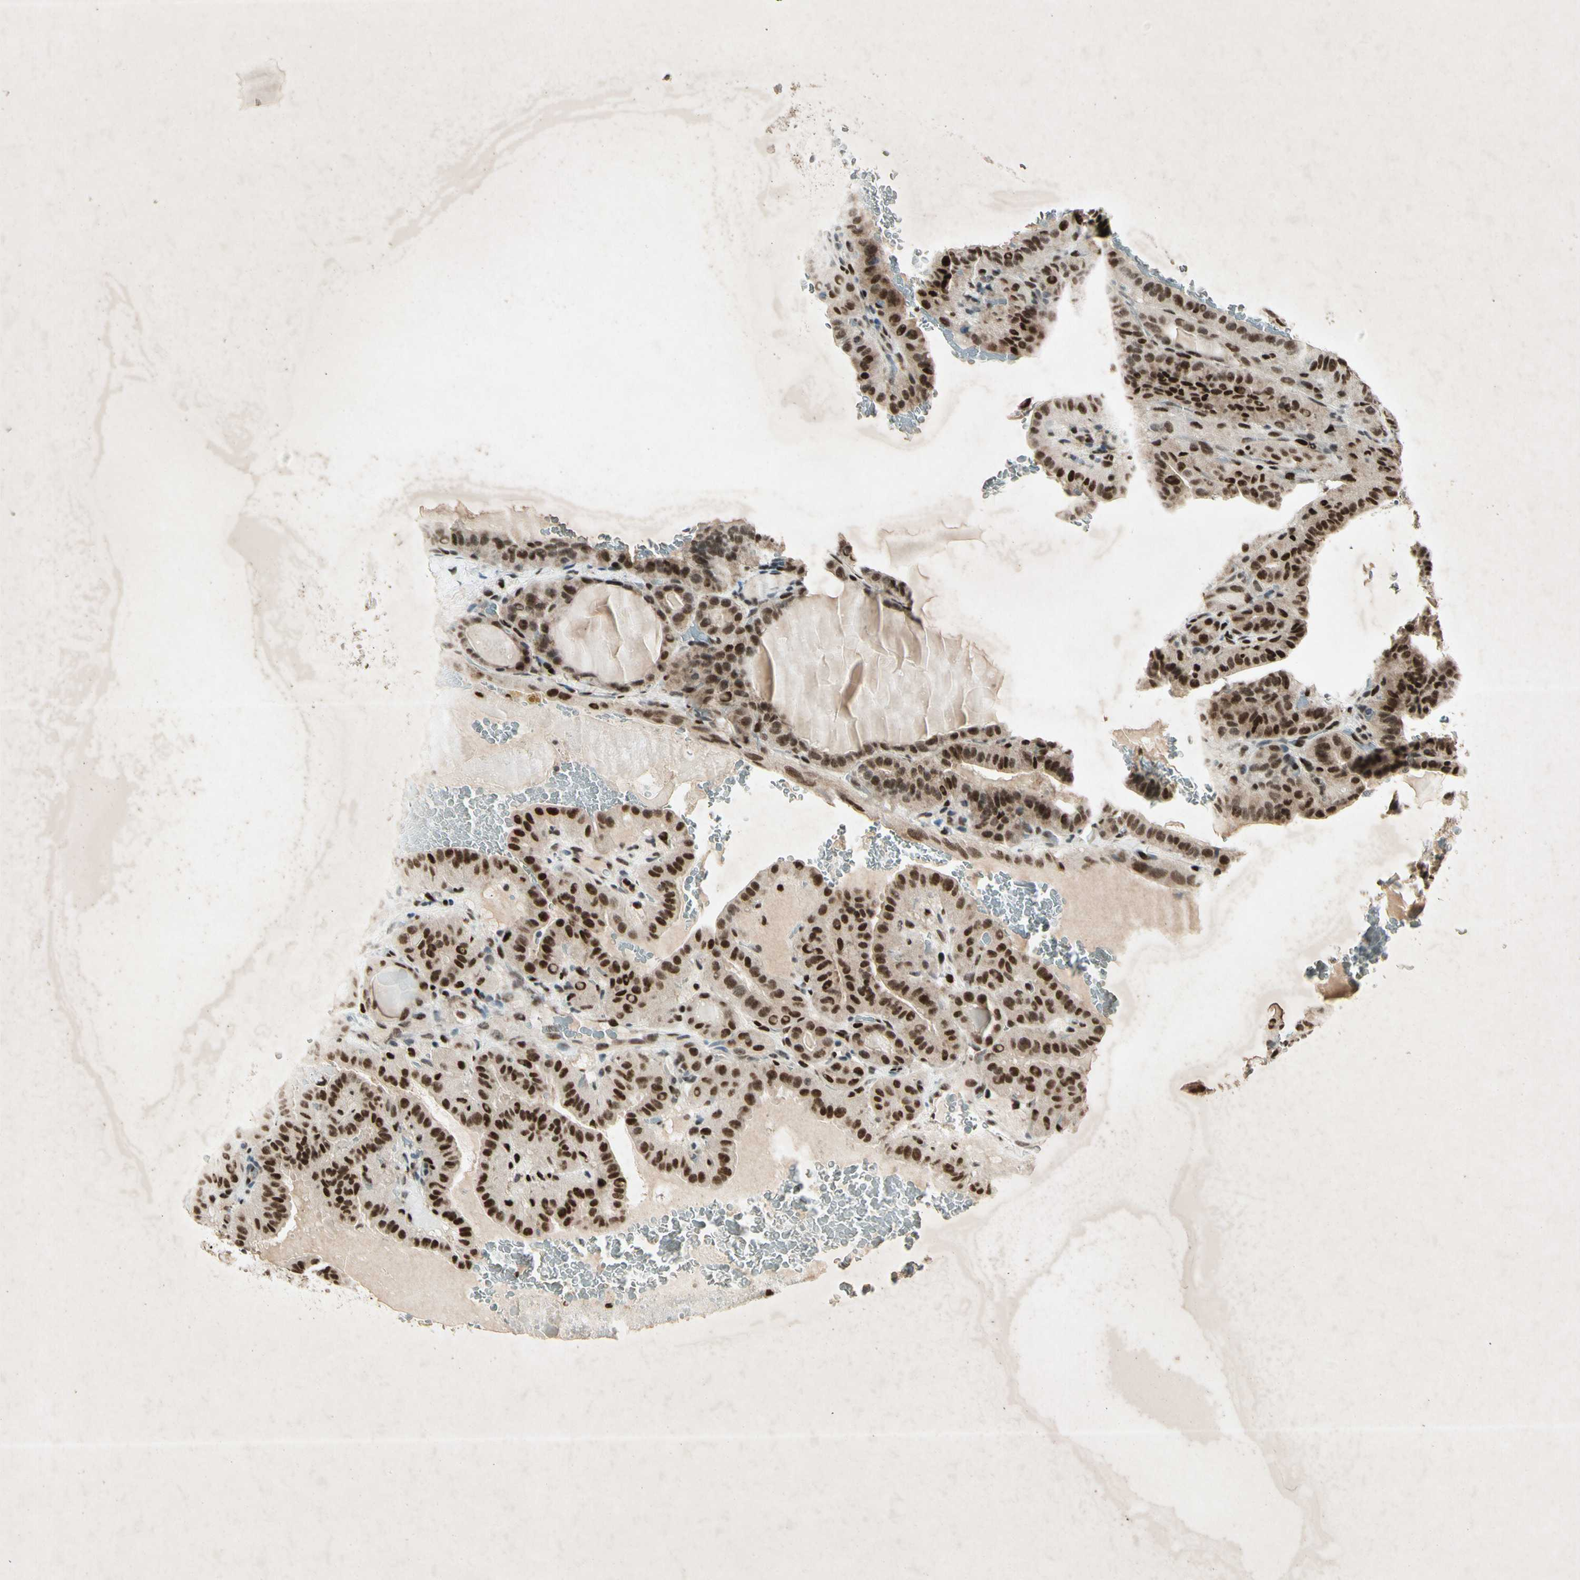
{"staining": {"intensity": "strong", "quantity": ">75%", "location": "nuclear"}, "tissue": "thyroid cancer", "cell_type": "Tumor cells", "image_type": "cancer", "snomed": [{"axis": "morphology", "description": "Papillary adenocarcinoma, NOS"}, {"axis": "topography", "description": "Thyroid gland"}], "caption": "Immunohistochemical staining of papillary adenocarcinoma (thyroid) exhibits high levels of strong nuclear staining in approximately >75% of tumor cells.", "gene": "RNF43", "patient": {"sex": "male", "age": 77}}